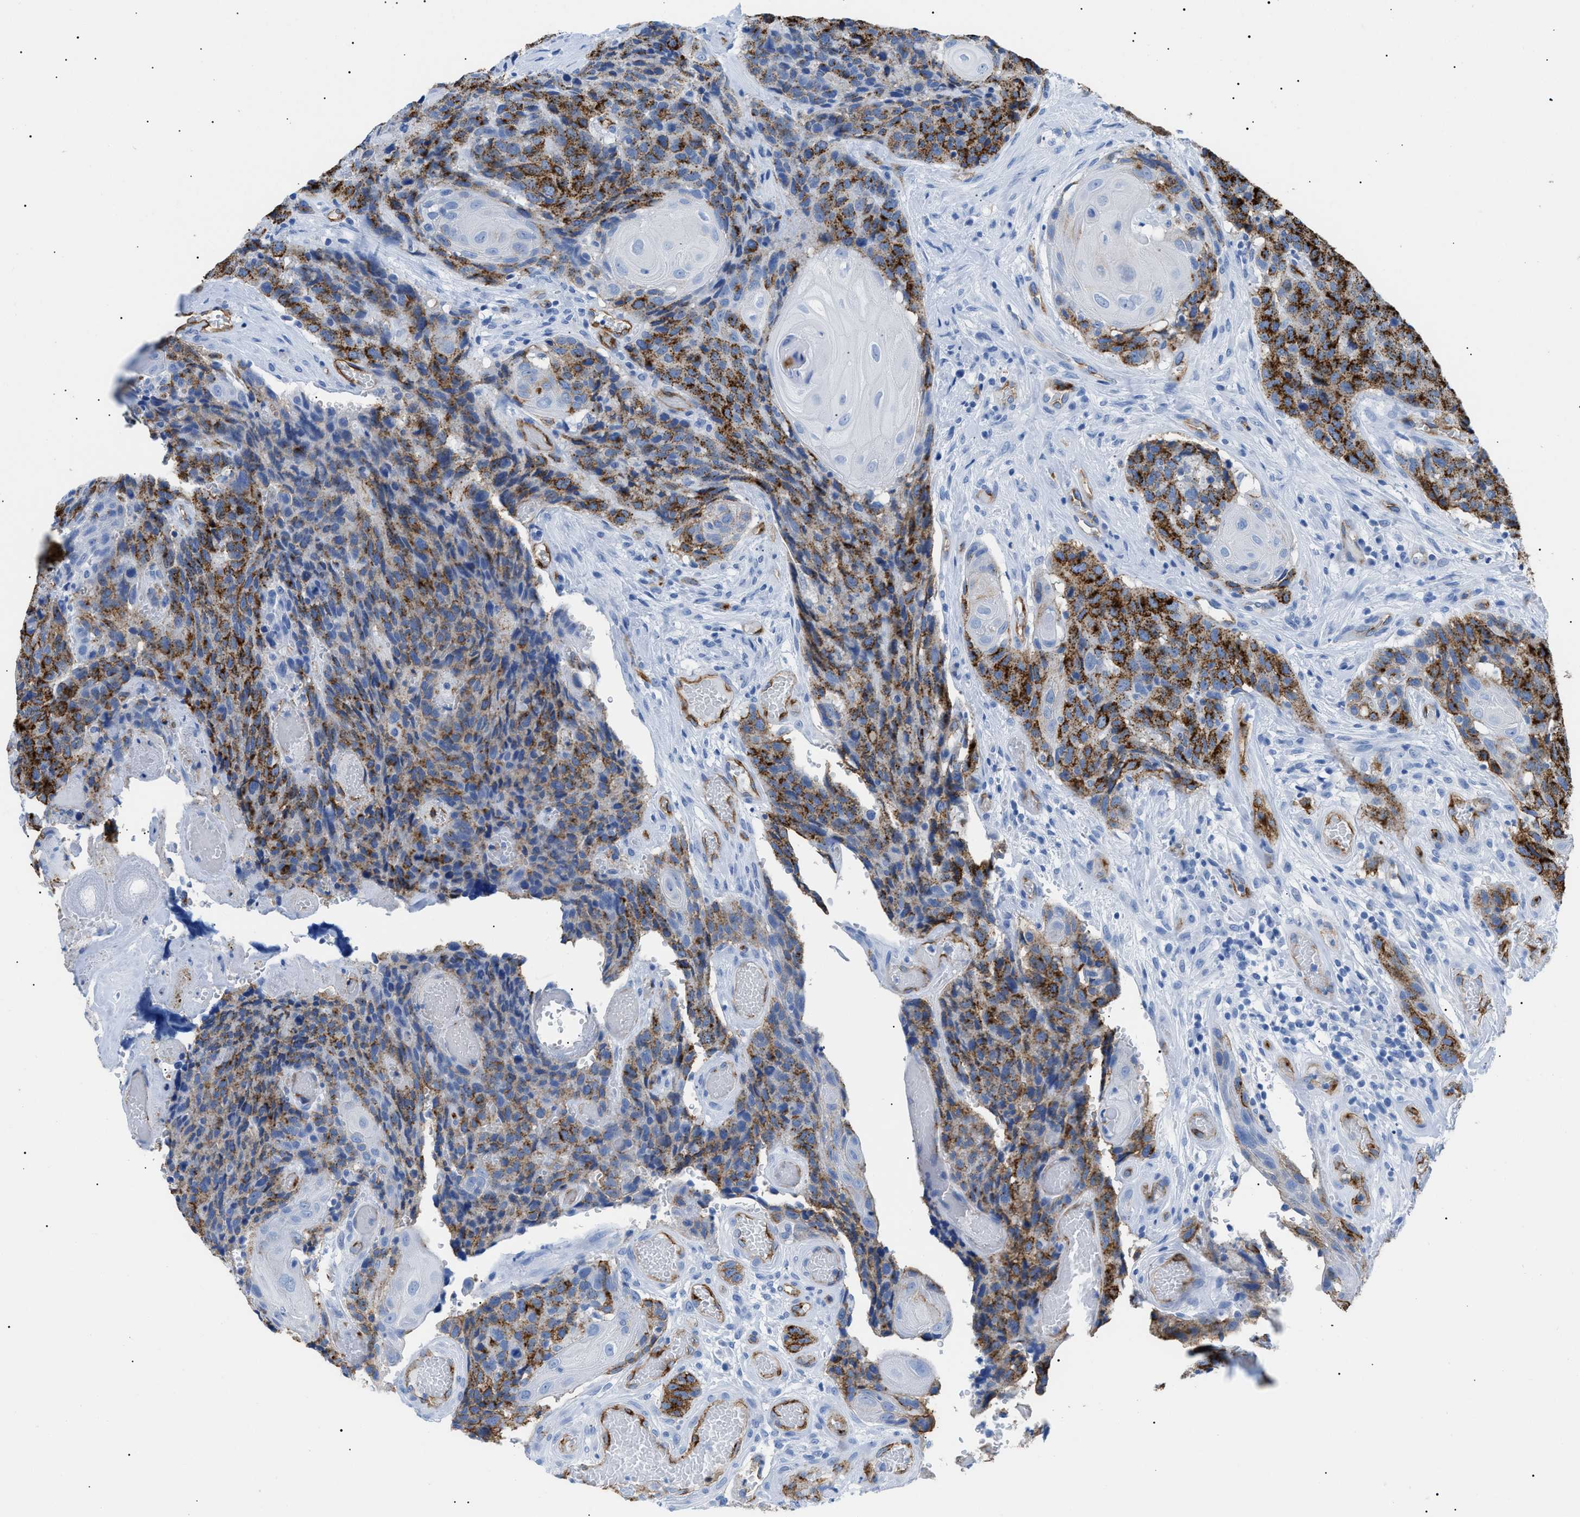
{"staining": {"intensity": "strong", "quantity": ">75%", "location": "cytoplasmic/membranous"}, "tissue": "head and neck cancer", "cell_type": "Tumor cells", "image_type": "cancer", "snomed": [{"axis": "morphology", "description": "Squamous cell carcinoma, NOS"}, {"axis": "topography", "description": "Head-Neck"}], "caption": "This image exhibits immunohistochemistry (IHC) staining of head and neck squamous cell carcinoma, with high strong cytoplasmic/membranous expression in about >75% of tumor cells.", "gene": "PODXL", "patient": {"sex": "male", "age": 66}}